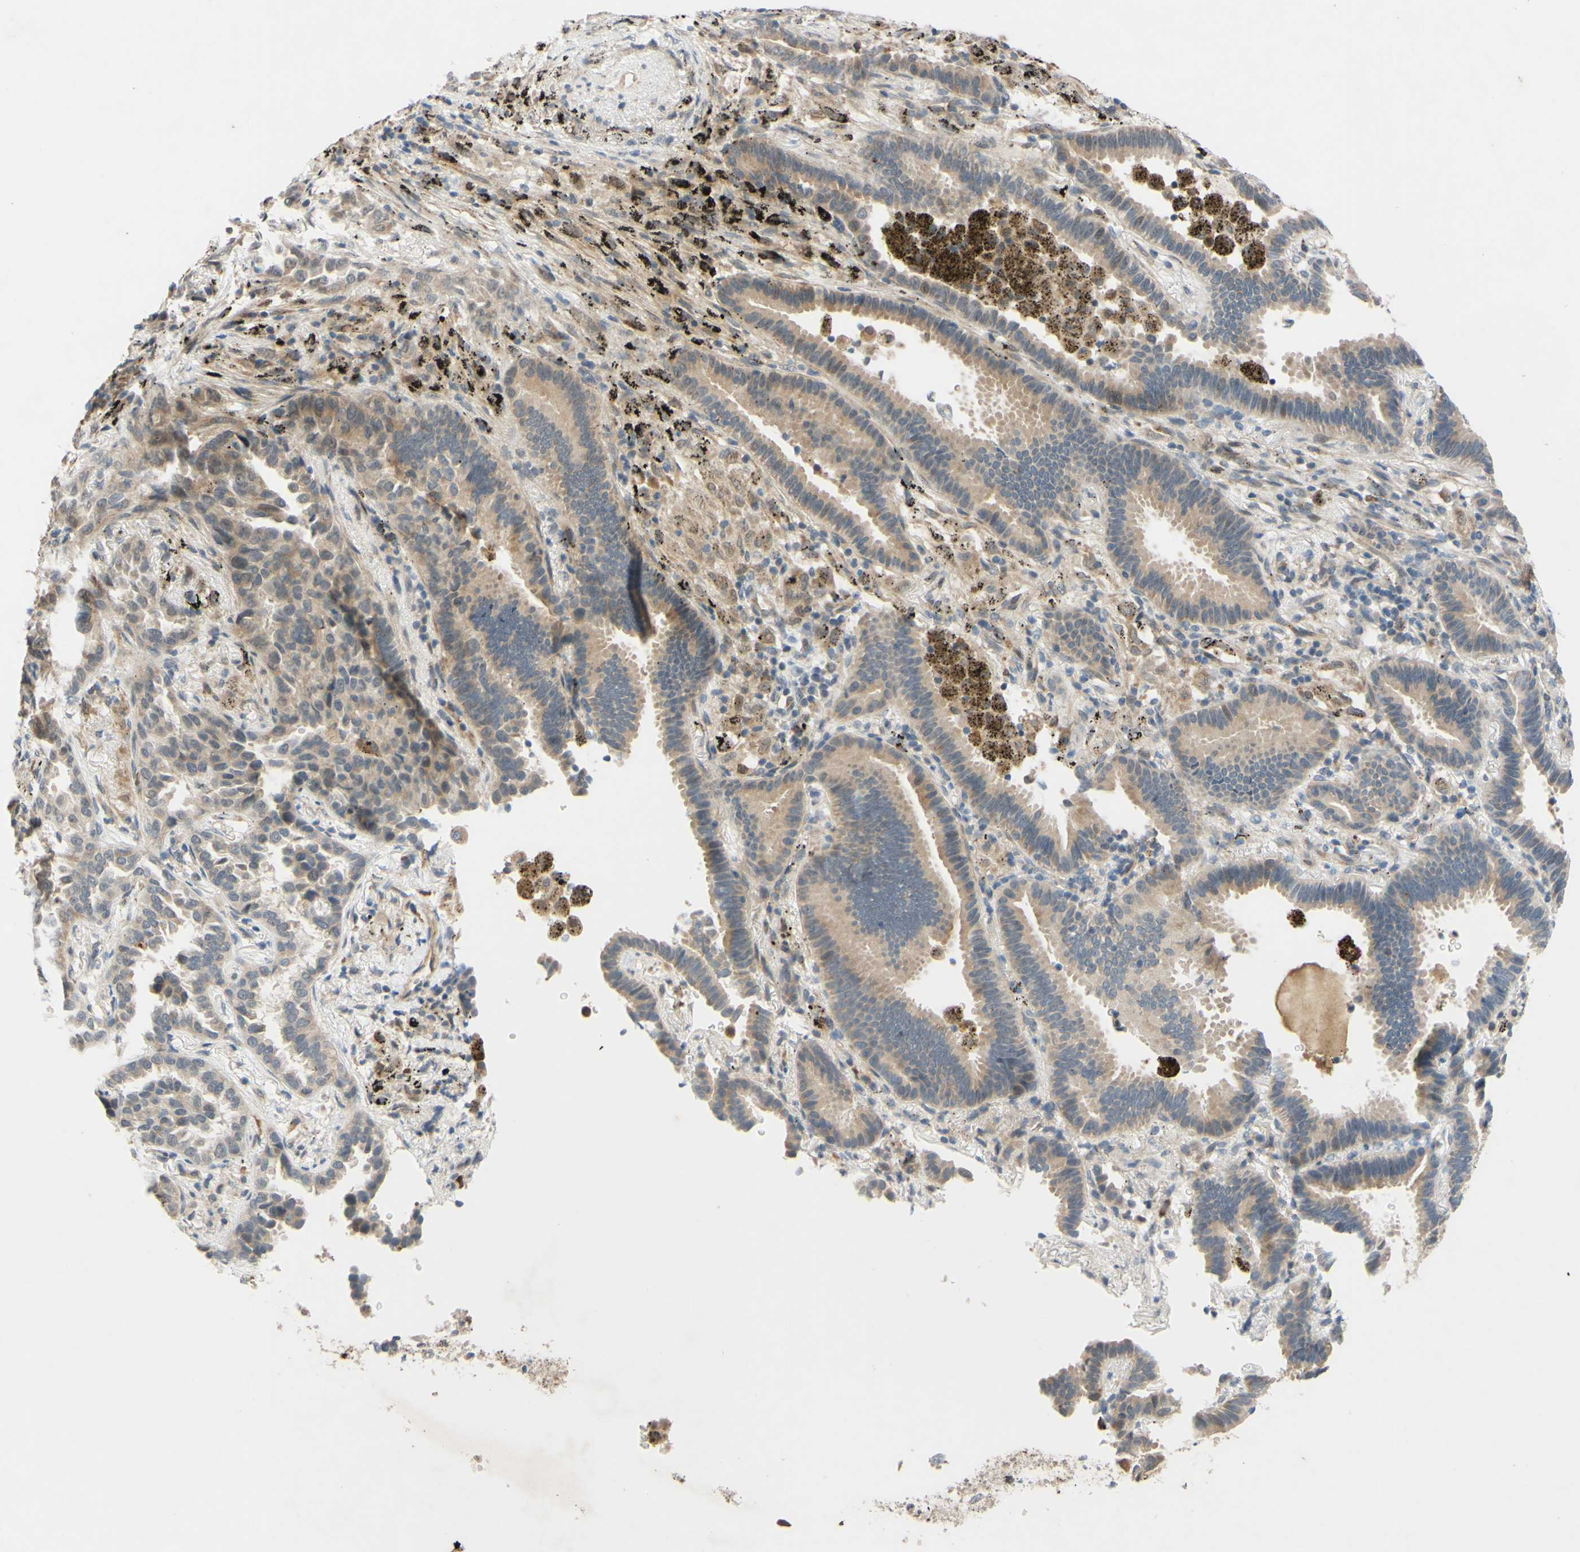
{"staining": {"intensity": "weak", "quantity": ">75%", "location": "cytoplasmic/membranous"}, "tissue": "lung cancer", "cell_type": "Tumor cells", "image_type": "cancer", "snomed": [{"axis": "morphology", "description": "Normal tissue, NOS"}, {"axis": "morphology", "description": "Adenocarcinoma, NOS"}, {"axis": "topography", "description": "Lung"}], "caption": "IHC (DAB (3,3'-diaminobenzidine)) staining of human lung cancer (adenocarcinoma) reveals weak cytoplasmic/membranous protein expression in approximately >75% of tumor cells.", "gene": "GATA1", "patient": {"sex": "male", "age": 59}}